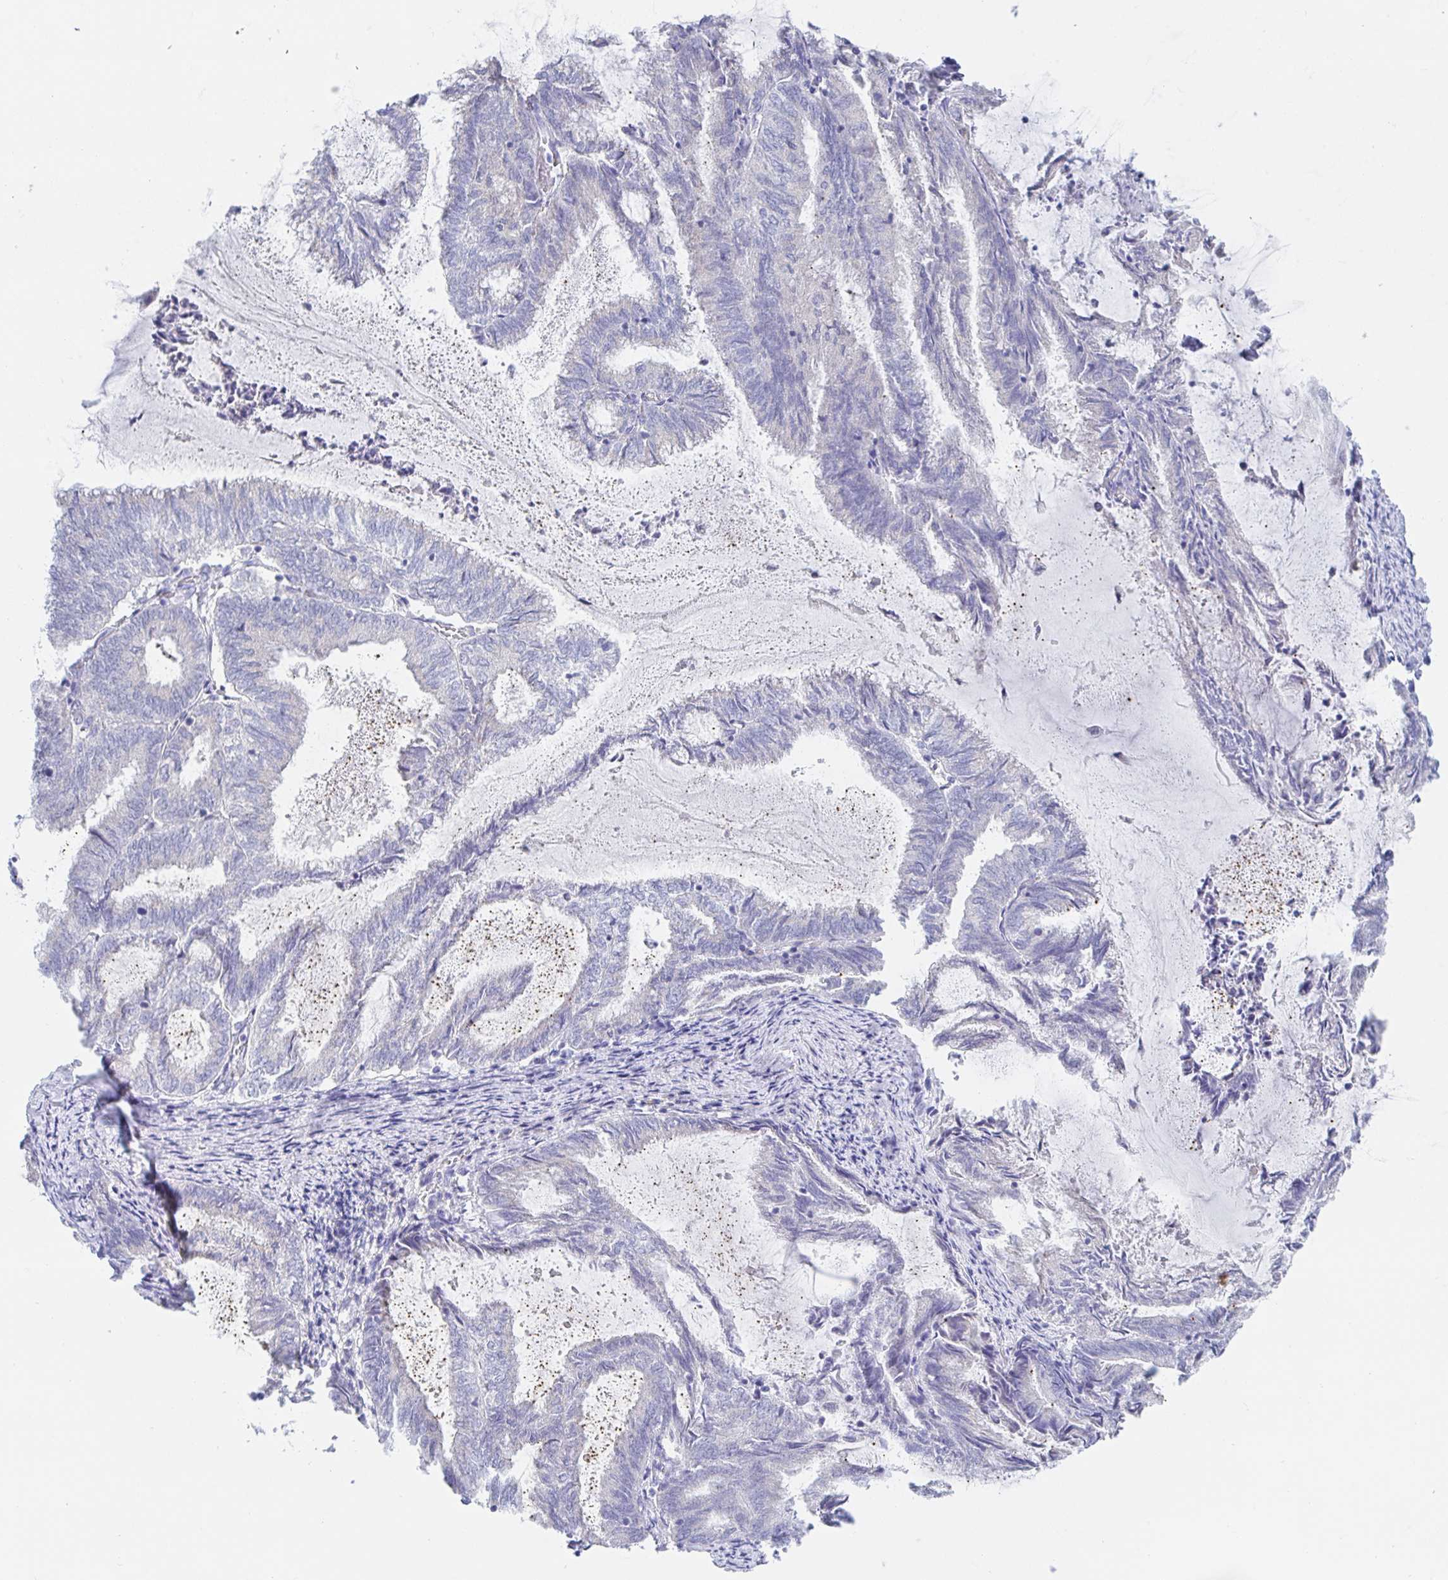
{"staining": {"intensity": "negative", "quantity": "none", "location": "none"}, "tissue": "endometrial cancer", "cell_type": "Tumor cells", "image_type": "cancer", "snomed": [{"axis": "morphology", "description": "Adenocarcinoma, NOS"}, {"axis": "topography", "description": "Endometrium"}], "caption": "Immunohistochemical staining of human endometrial cancer (adenocarcinoma) reveals no significant expression in tumor cells.", "gene": "SIAH3", "patient": {"sex": "female", "age": 80}}